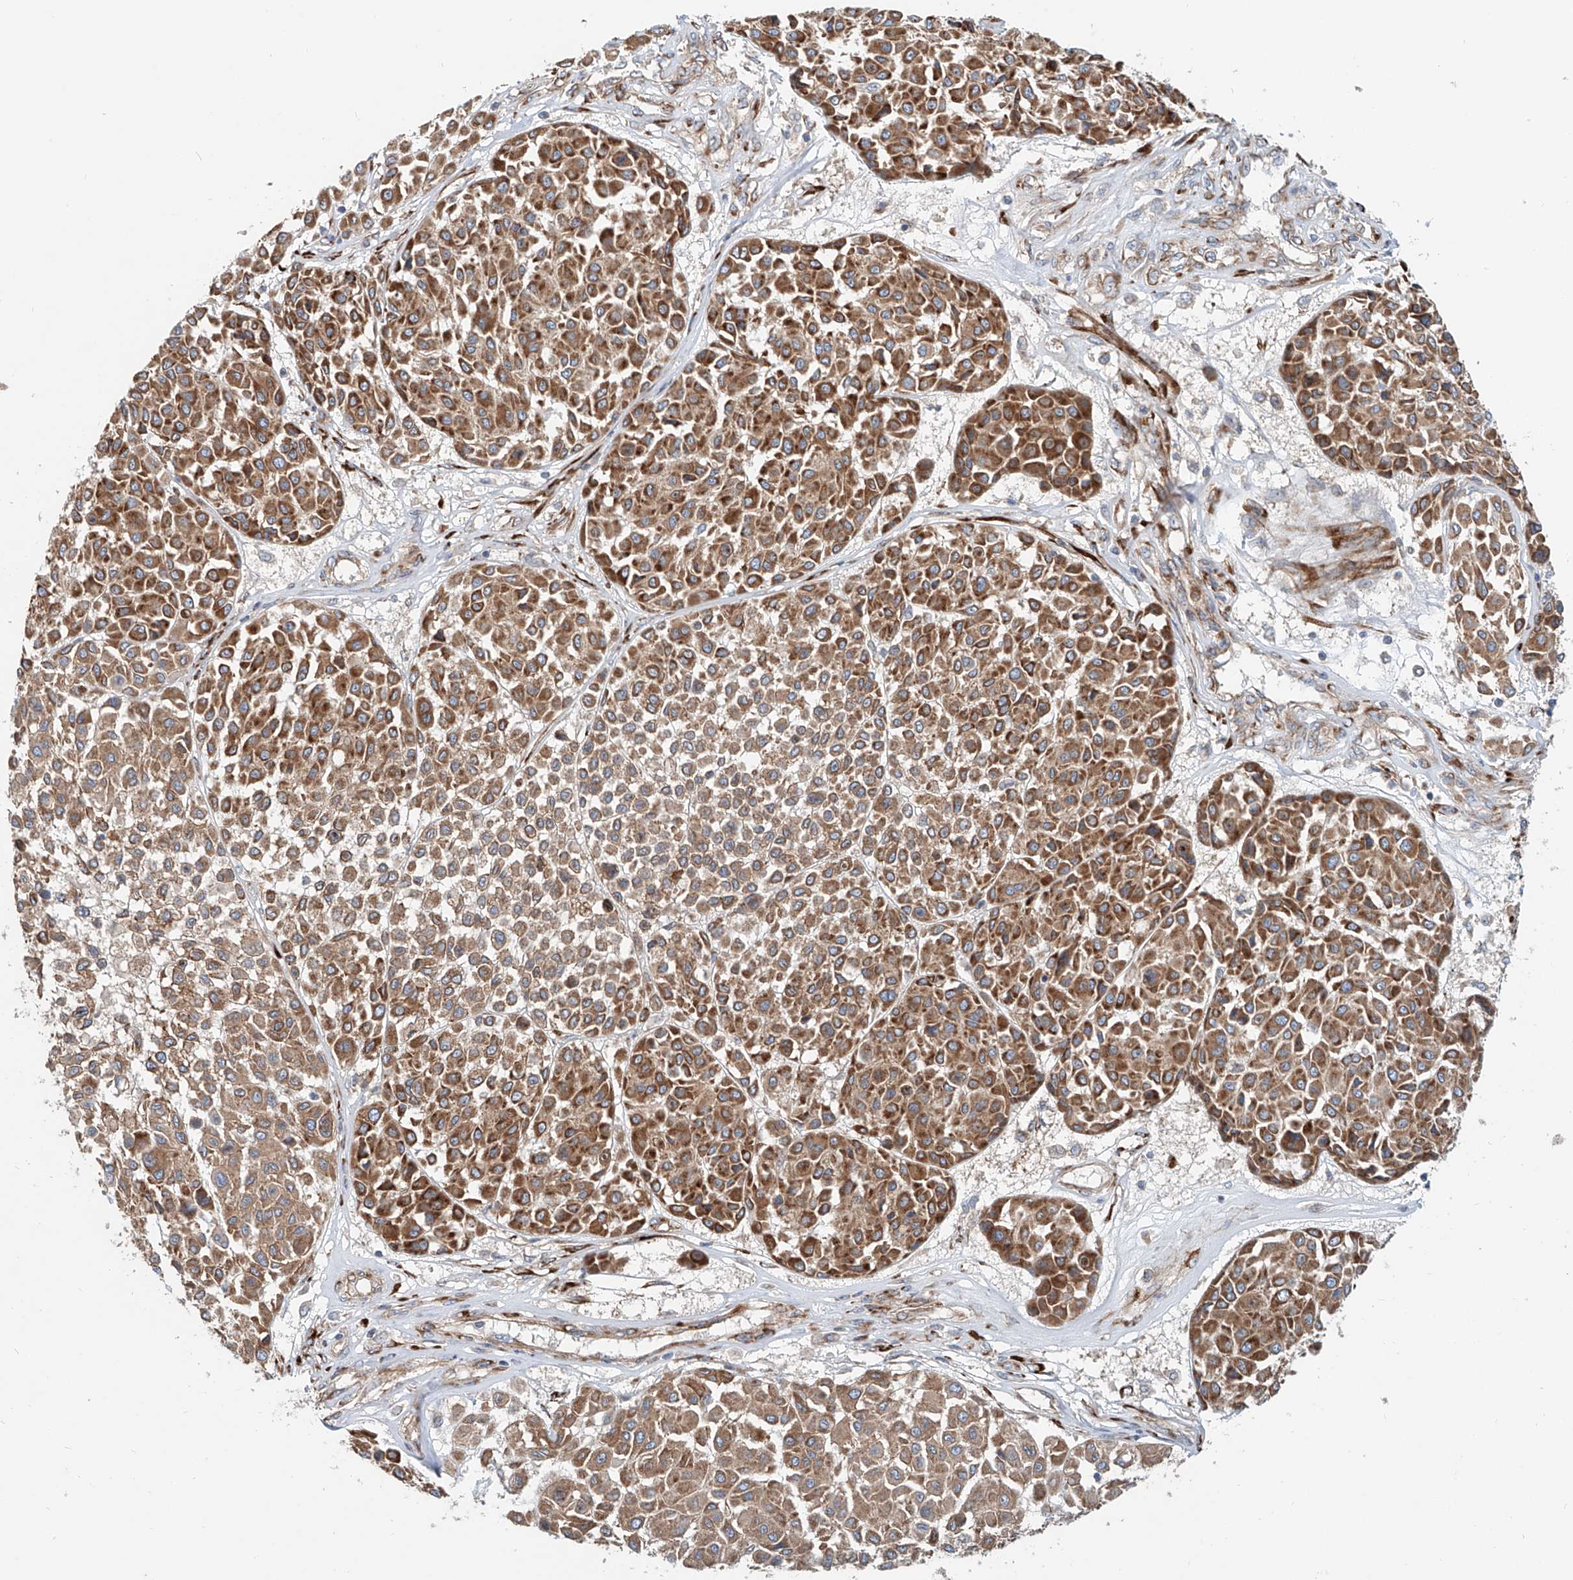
{"staining": {"intensity": "moderate", "quantity": ">75%", "location": "cytoplasmic/membranous"}, "tissue": "melanoma", "cell_type": "Tumor cells", "image_type": "cancer", "snomed": [{"axis": "morphology", "description": "Malignant melanoma, Metastatic site"}, {"axis": "topography", "description": "Soft tissue"}], "caption": "Tumor cells display medium levels of moderate cytoplasmic/membranous positivity in about >75% of cells in malignant melanoma (metastatic site).", "gene": "SNAP29", "patient": {"sex": "male", "age": 41}}